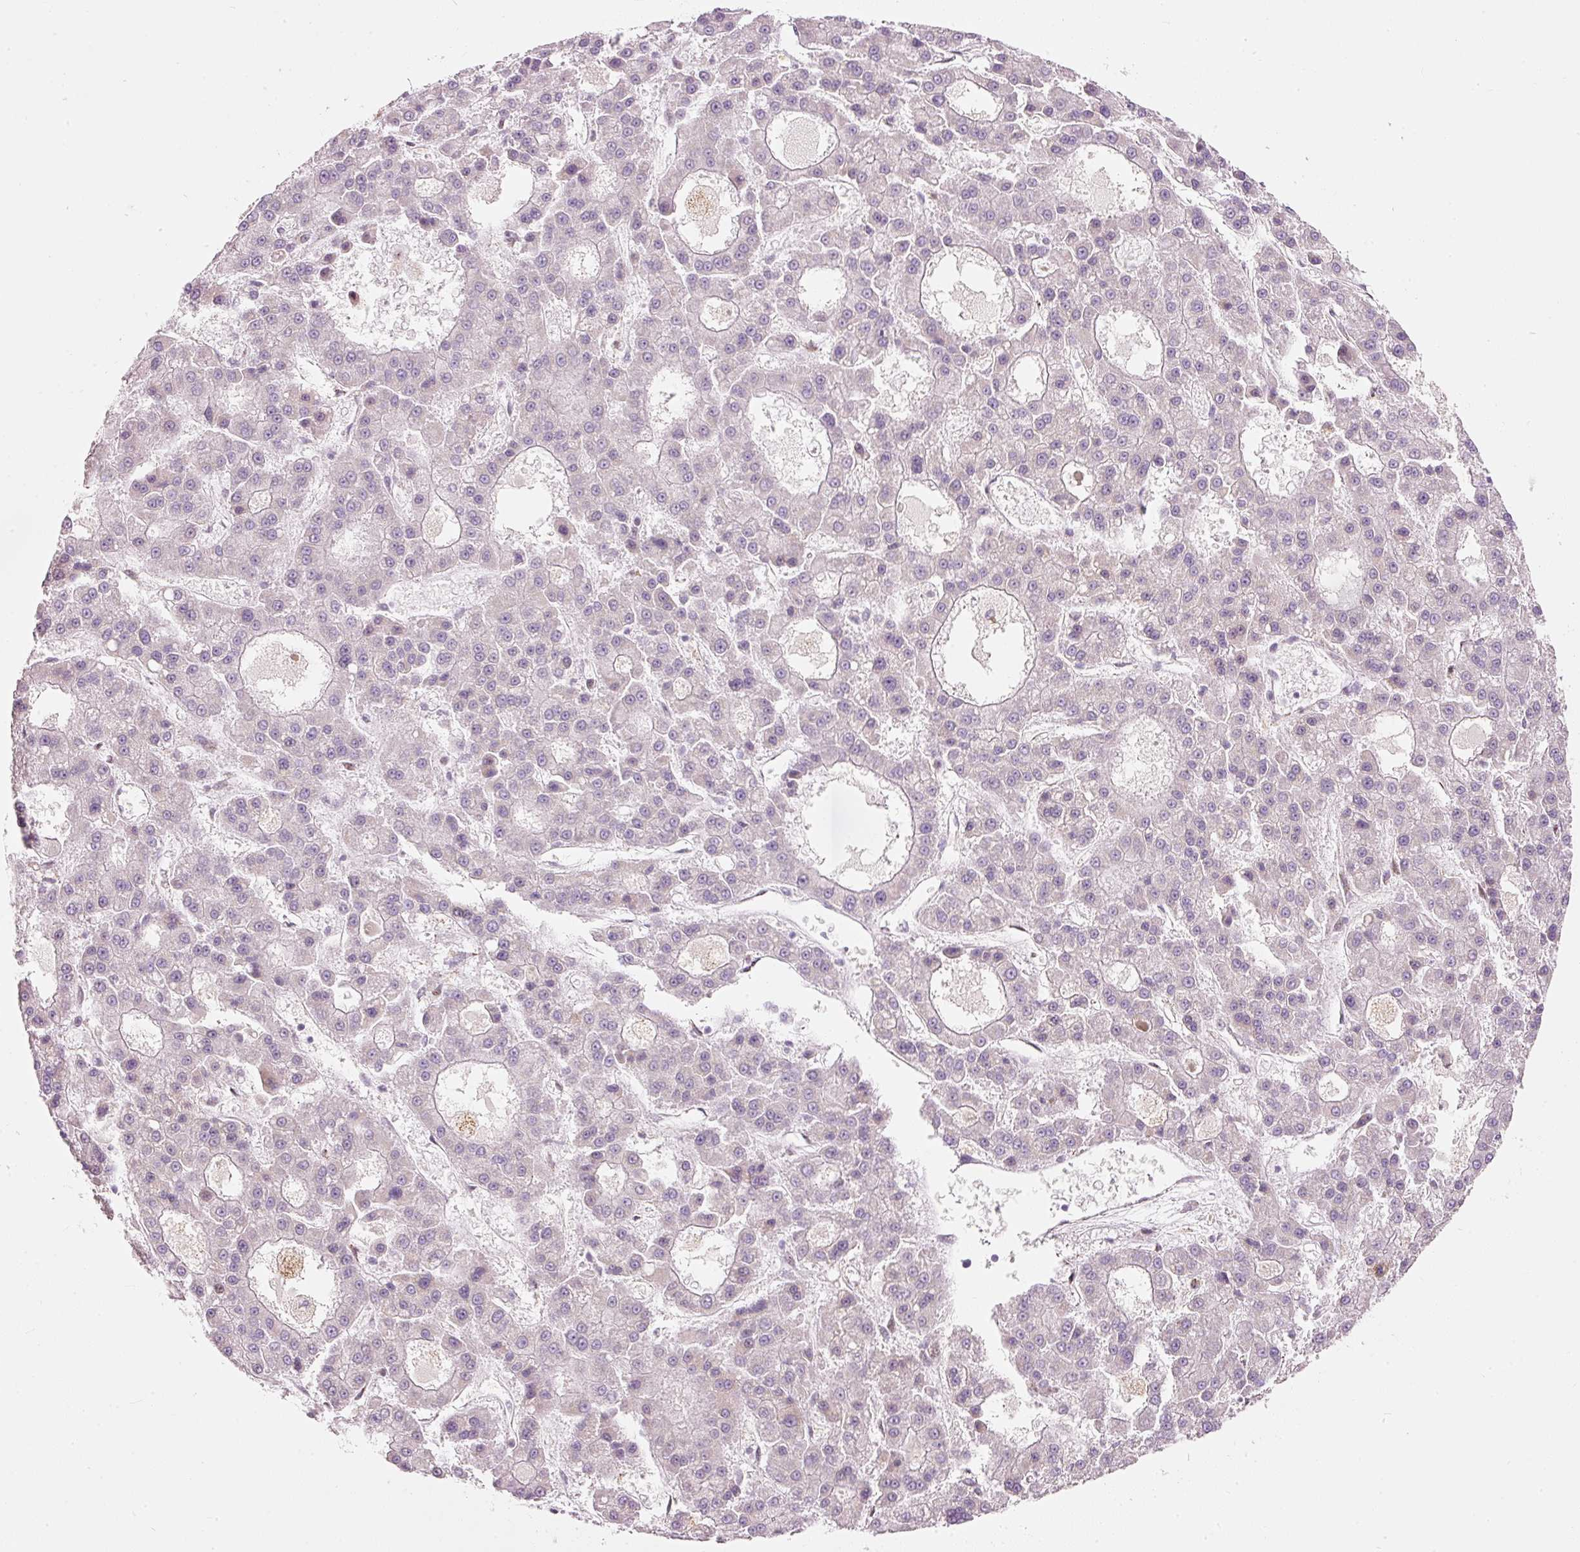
{"staining": {"intensity": "negative", "quantity": "none", "location": "none"}, "tissue": "liver cancer", "cell_type": "Tumor cells", "image_type": "cancer", "snomed": [{"axis": "morphology", "description": "Carcinoma, Hepatocellular, NOS"}, {"axis": "topography", "description": "Liver"}], "caption": "Liver cancer stained for a protein using immunohistochemistry (IHC) displays no positivity tumor cells.", "gene": "RNF39", "patient": {"sex": "male", "age": 70}}